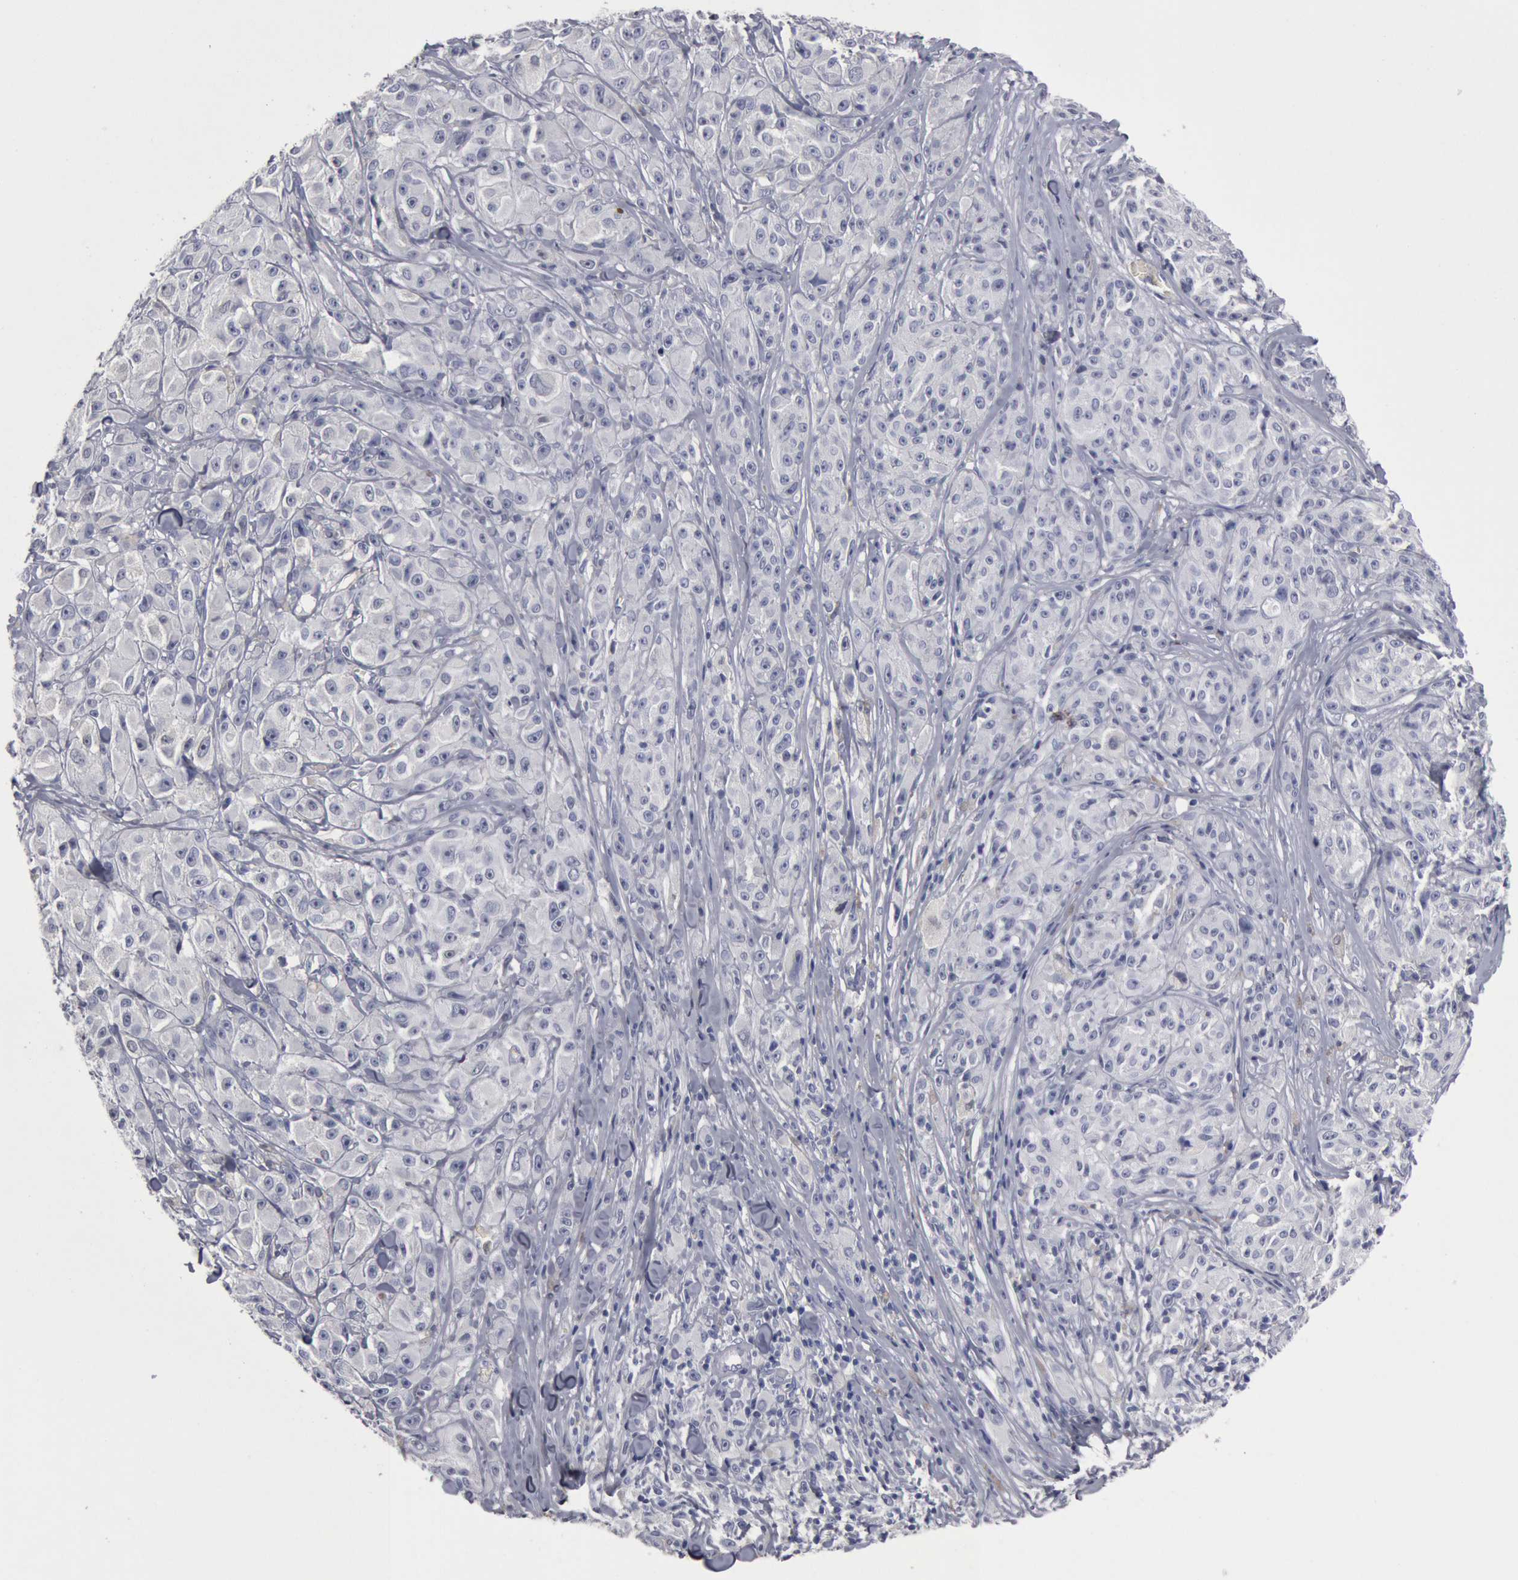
{"staining": {"intensity": "negative", "quantity": "none", "location": "none"}, "tissue": "melanoma", "cell_type": "Tumor cells", "image_type": "cancer", "snomed": [{"axis": "morphology", "description": "Malignant melanoma, NOS"}, {"axis": "topography", "description": "Skin"}], "caption": "Immunohistochemistry of human malignant melanoma exhibits no staining in tumor cells.", "gene": "FOXA2", "patient": {"sex": "male", "age": 56}}